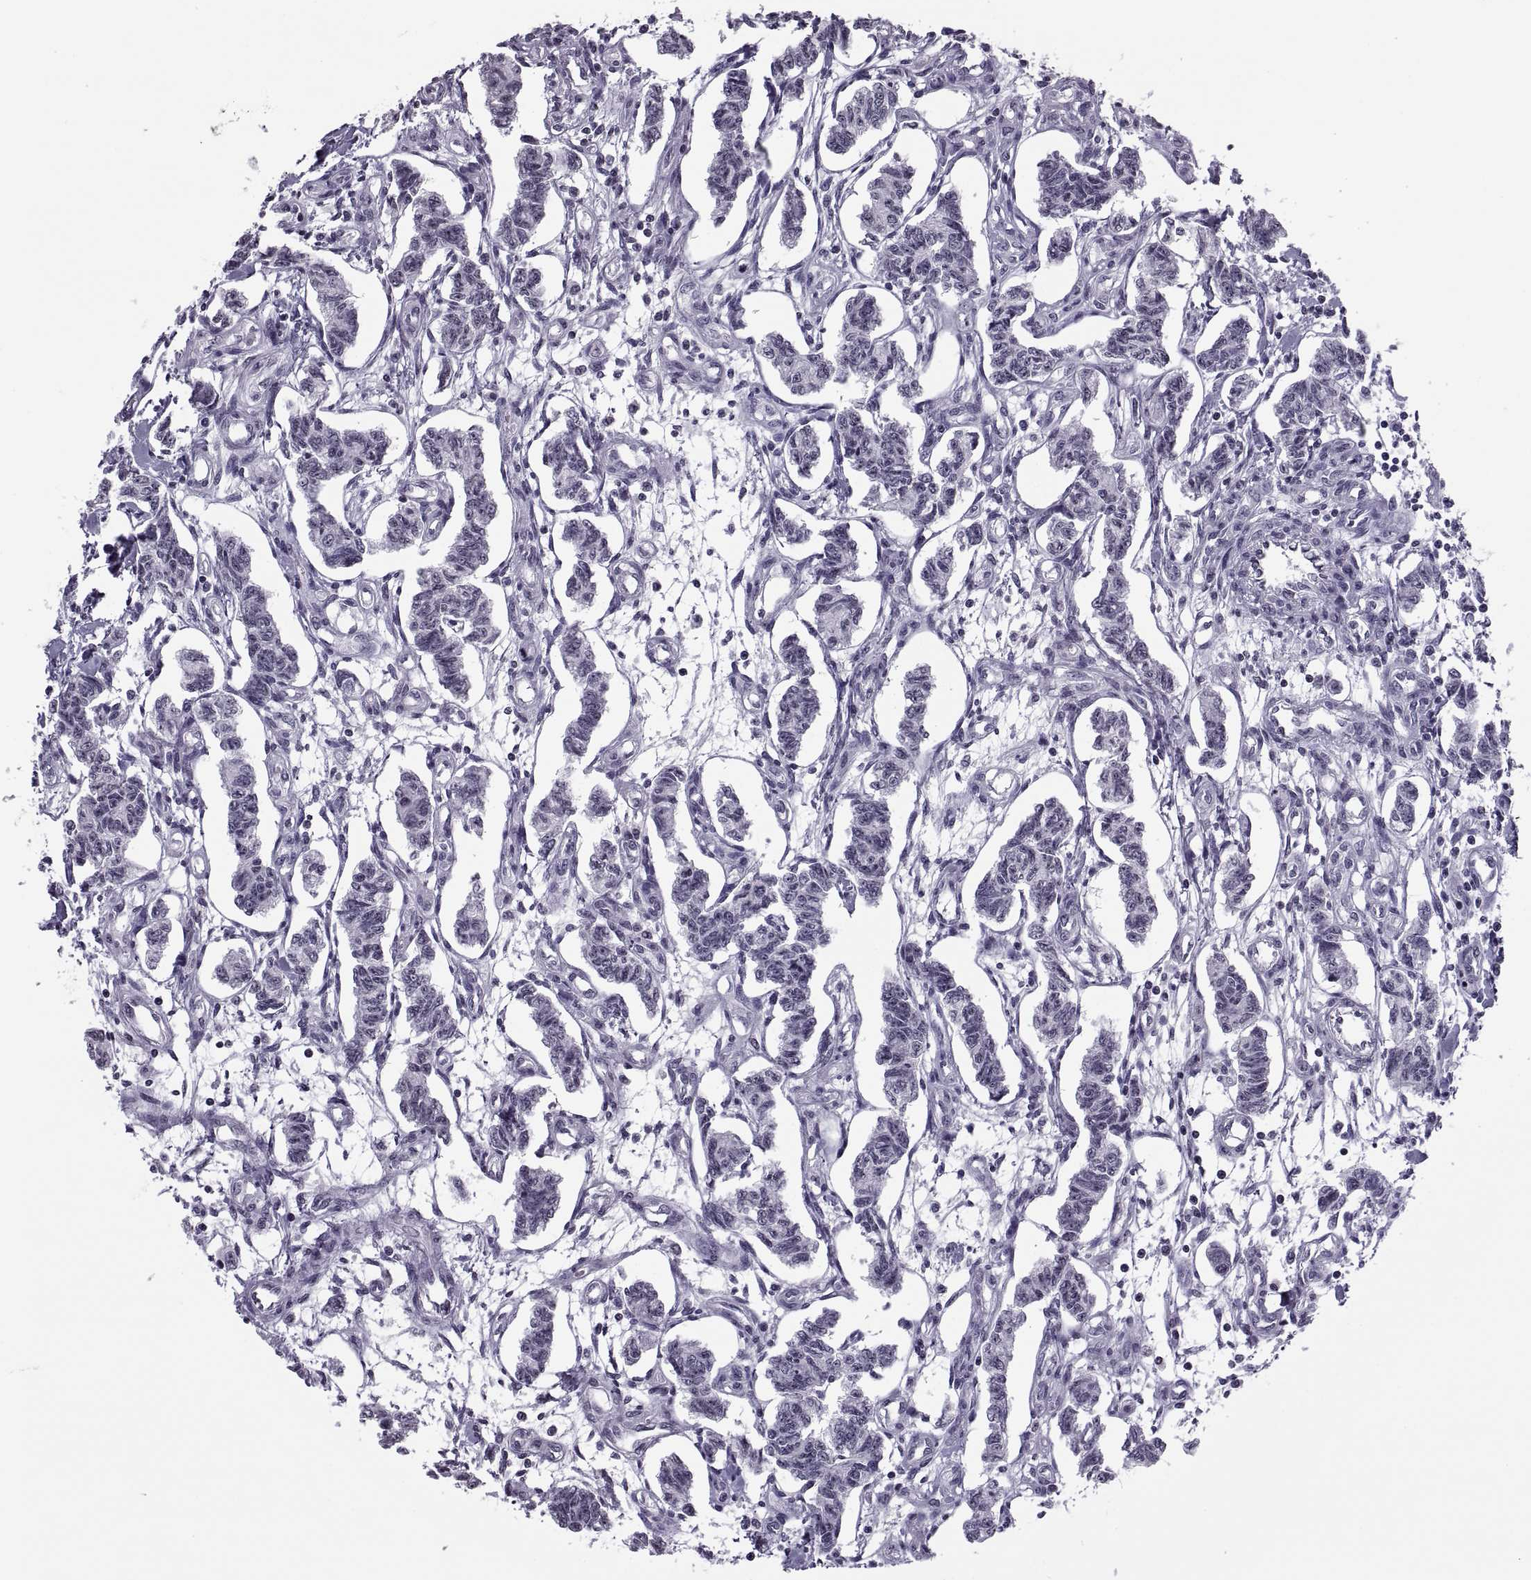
{"staining": {"intensity": "negative", "quantity": "none", "location": "none"}, "tissue": "carcinoid", "cell_type": "Tumor cells", "image_type": "cancer", "snomed": [{"axis": "morphology", "description": "Carcinoid, malignant, NOS"}, {"axis": "topography", "description": "Kidney"}], "caption": "The immunohistochemistry (IHC) image has no significant expression in tumor cells of malignant carcinoid tissue.", "gene": "H1-8", "patient": {"sex": "female", "age": 41}}